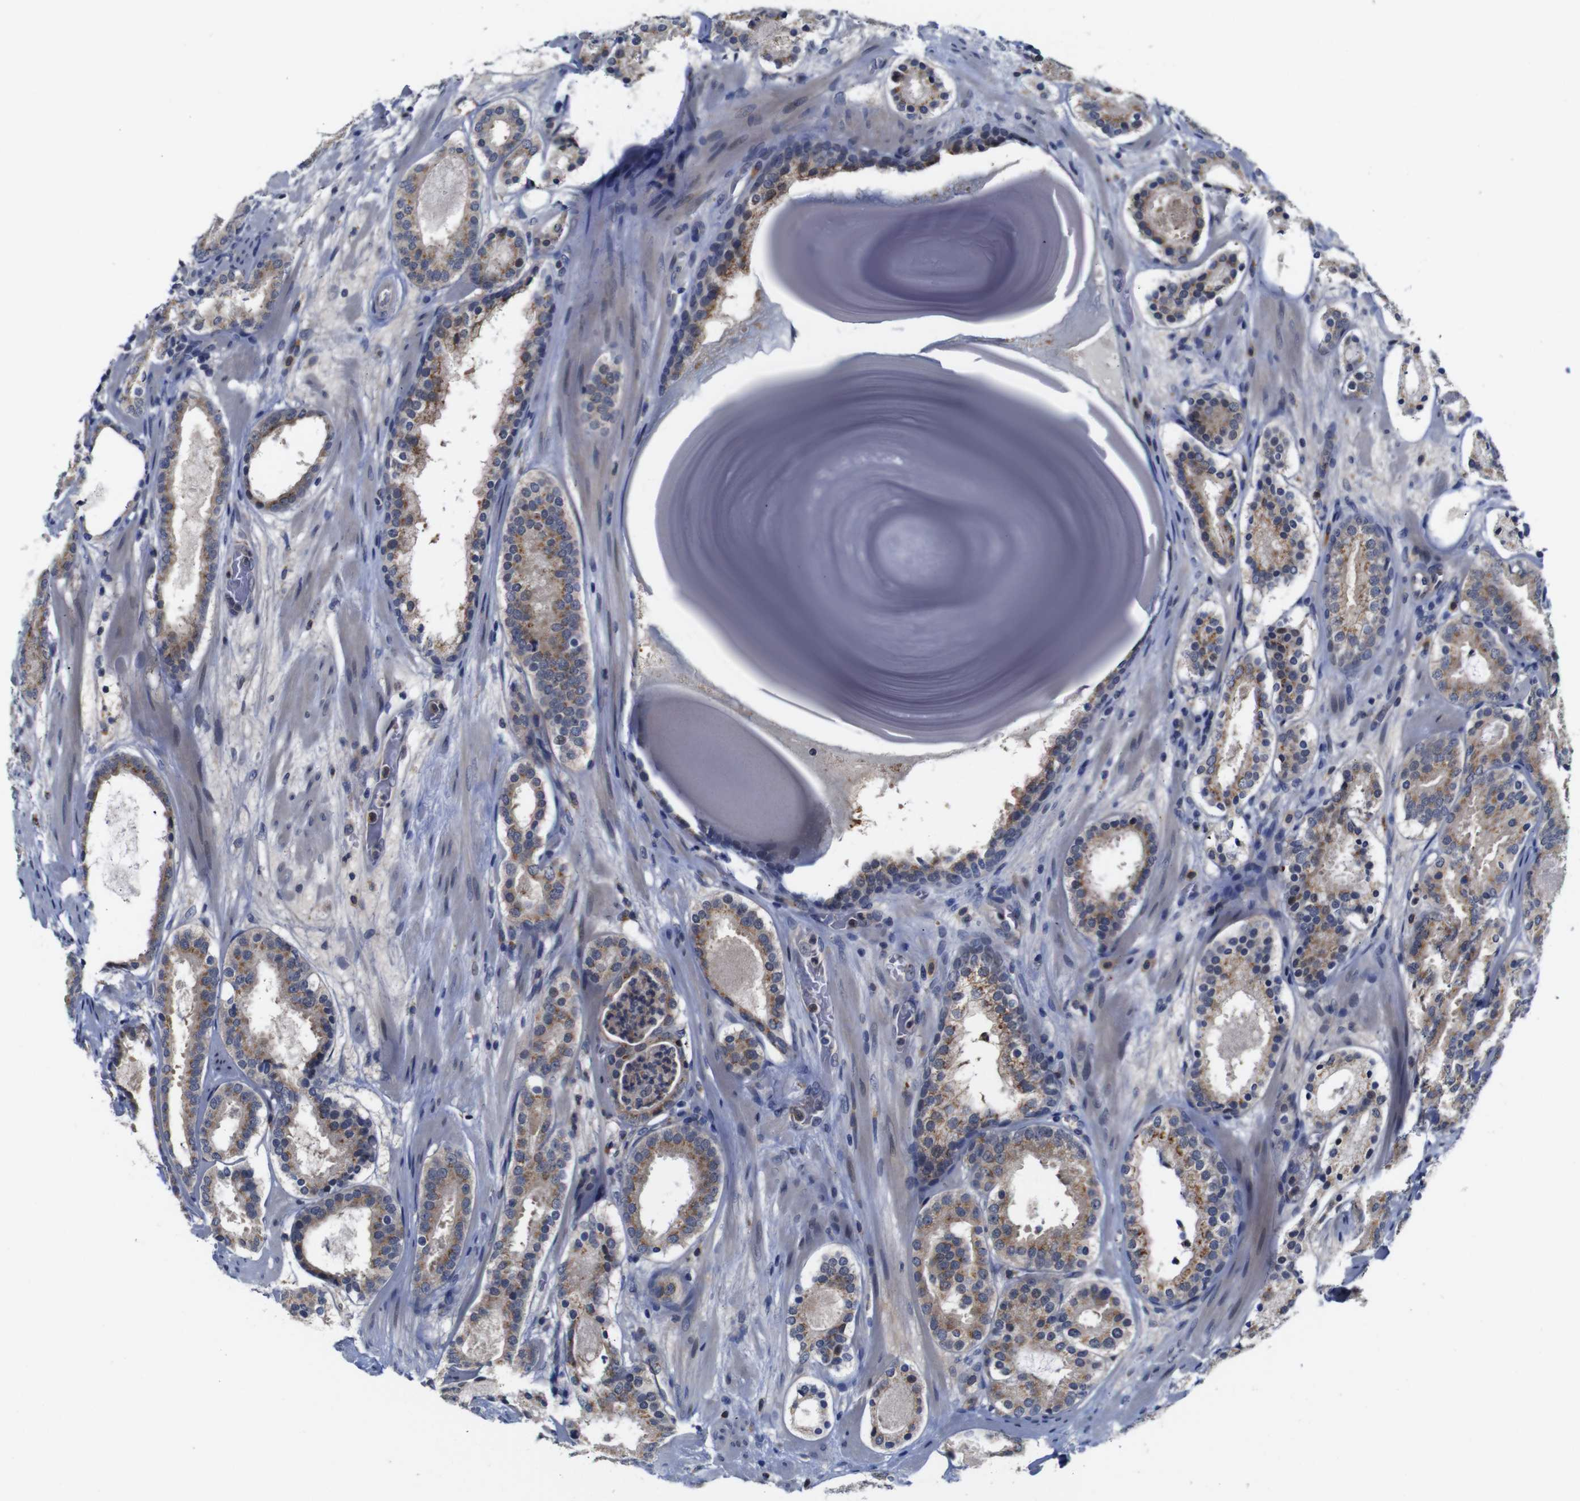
{"staining": {"intensity": "moderate", "quantity": ">75%", "location": "cytoplasmic/membranous"}, "tissue": "prostate cancer", "cell_type": "Tumor cells", "image_type": "cancer", "snomed": [{"axis": "morphology", "description": "Adenocarcinoma, Low grade"}, {"axis": "topography", "description": "Prostate"}], "caption": "Immunohistochemical staining of human prostate cancer (adenocarcinoma (low-grade)) demonstrates moderate cytoplasmic/membranous protein expression in about >75% of tumor cells.", "gene": "FURIN", "patient": {"sex": "male", "age": 69}}